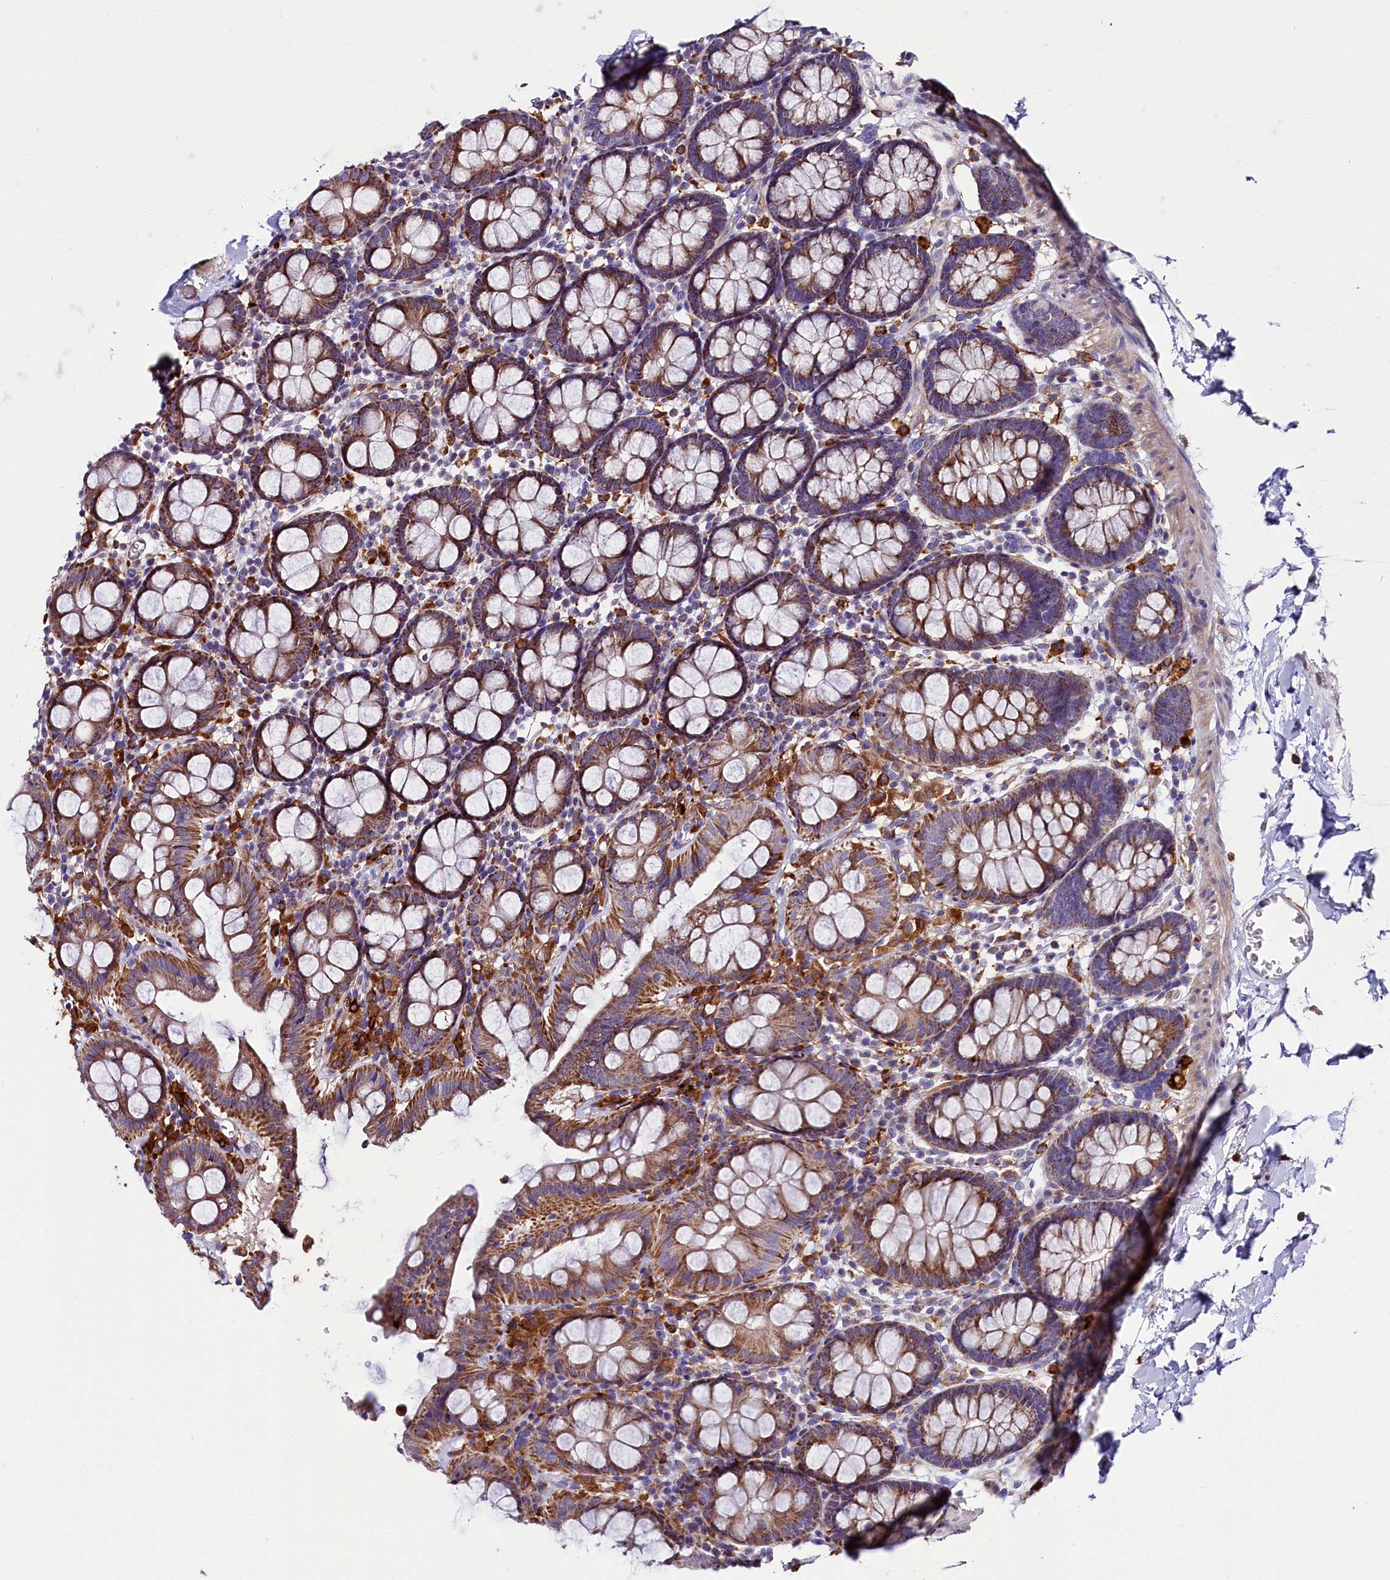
{"staining": {"intensity": "negative", "quantity": "none", "location": "none"}, "tissue": "colon", "cell_type": "Endothelial cells", "image_type": "normal", "snomed": [{"axis": "morphology", "description": "Normal tissue, NOS"}, {"axis": "topography", "description": "Colon"}], "caption": "IHC histopathology image of normal colon: human colon stained with DAB (3,3'-diaminobenzidine) displays no significant protein expression in endothelial cells.", "gene": "IL20RA", "patient": {"sex": "male", "age": 75}}